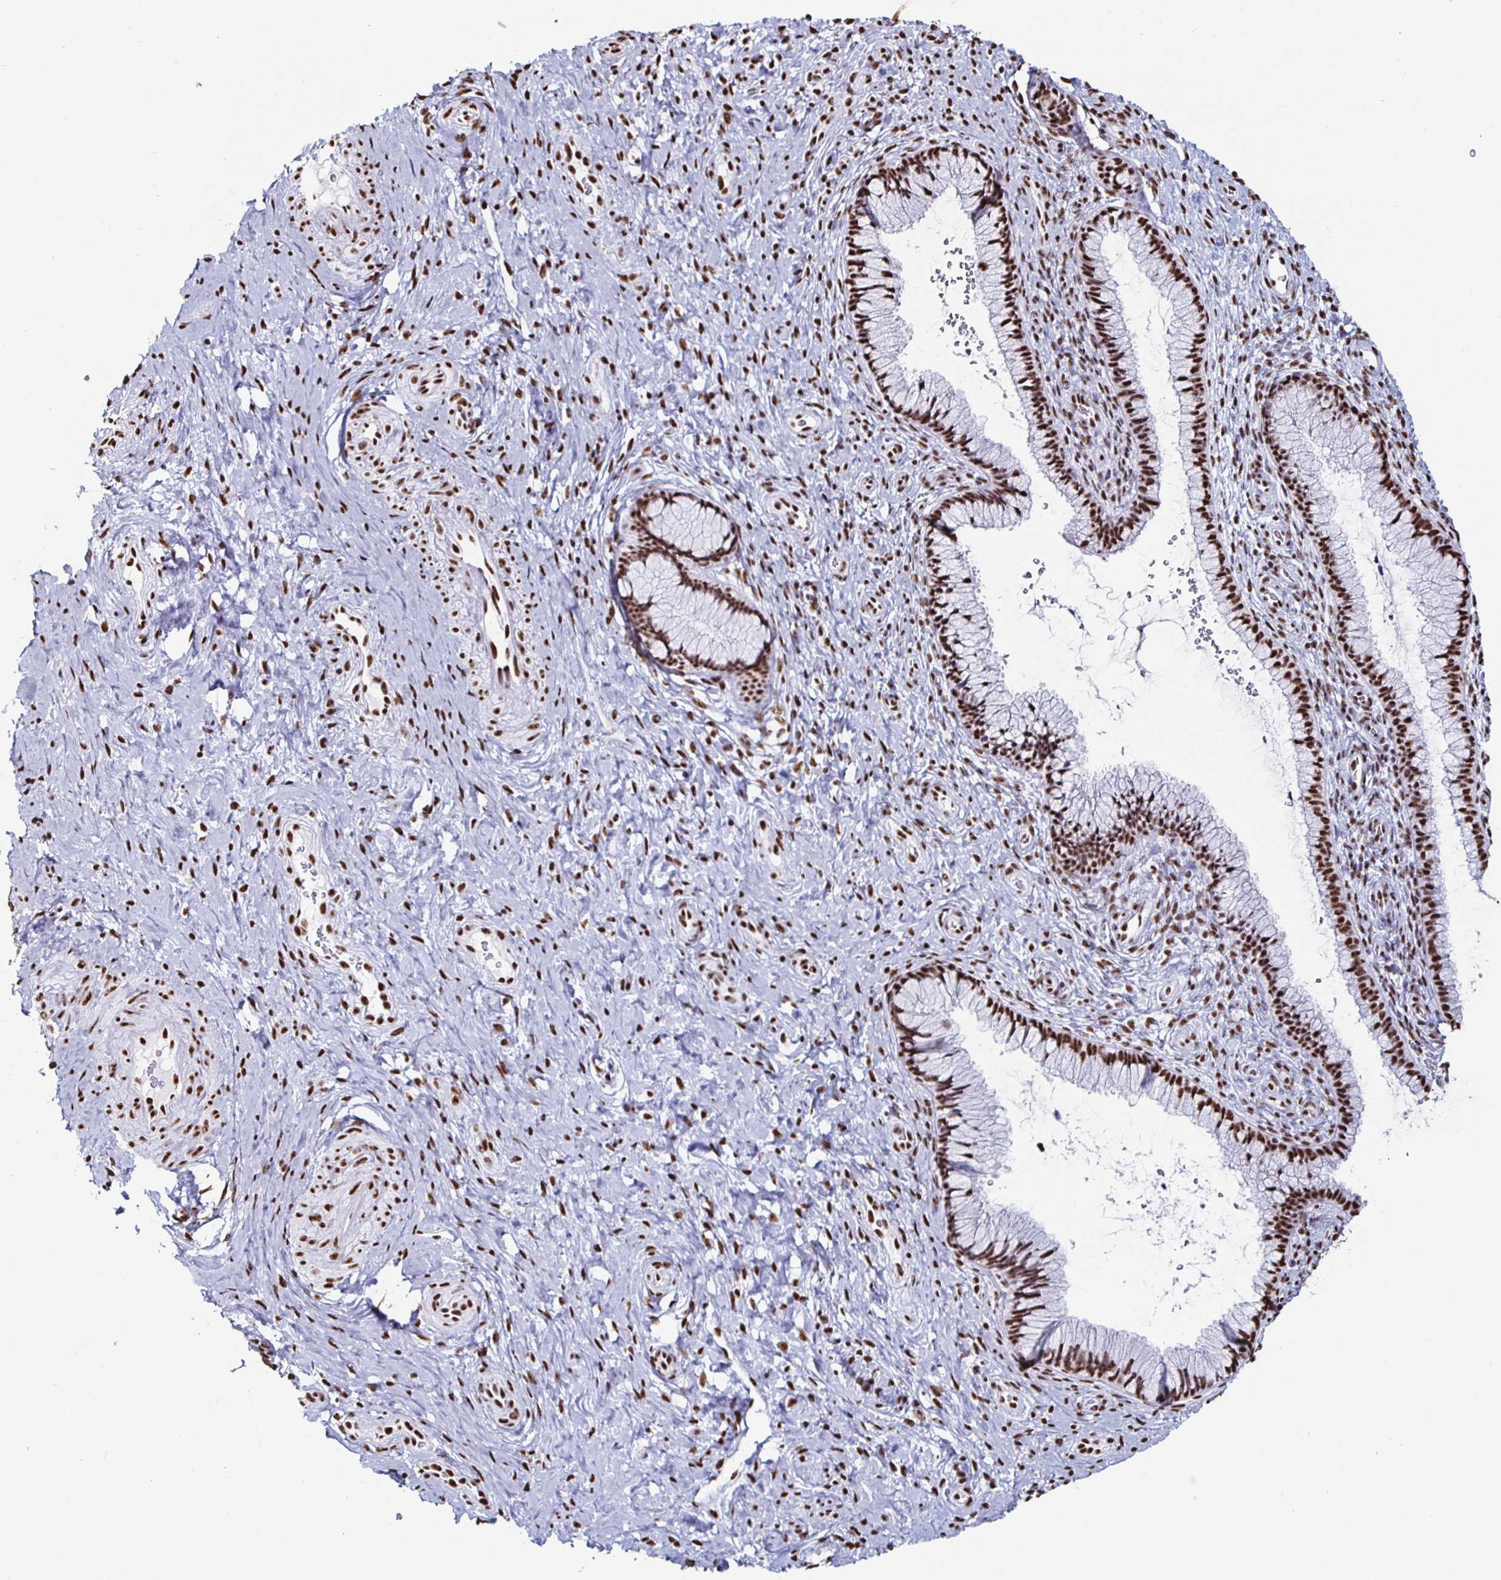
{"staining": {"intensity": "strong", "quantity": ">75%", "location": "nuclear"}, "tissue": "cervix", "cell_type": "Glandular cells", "image_type": "normal", "snomed": [{"axis": "morphology", "description": "Normal tissue, NOS"}, {"axis": "topography", "description": "Cervix"}], "caption": "IHC (DAB (3,3'-diaminobenzidine)) staining of benign human cervix reveals strong nuclear protein staining in about >75% of glandular cells.", "gene": "DDX39B", "patient": {"sex": "female", "age": 34}}